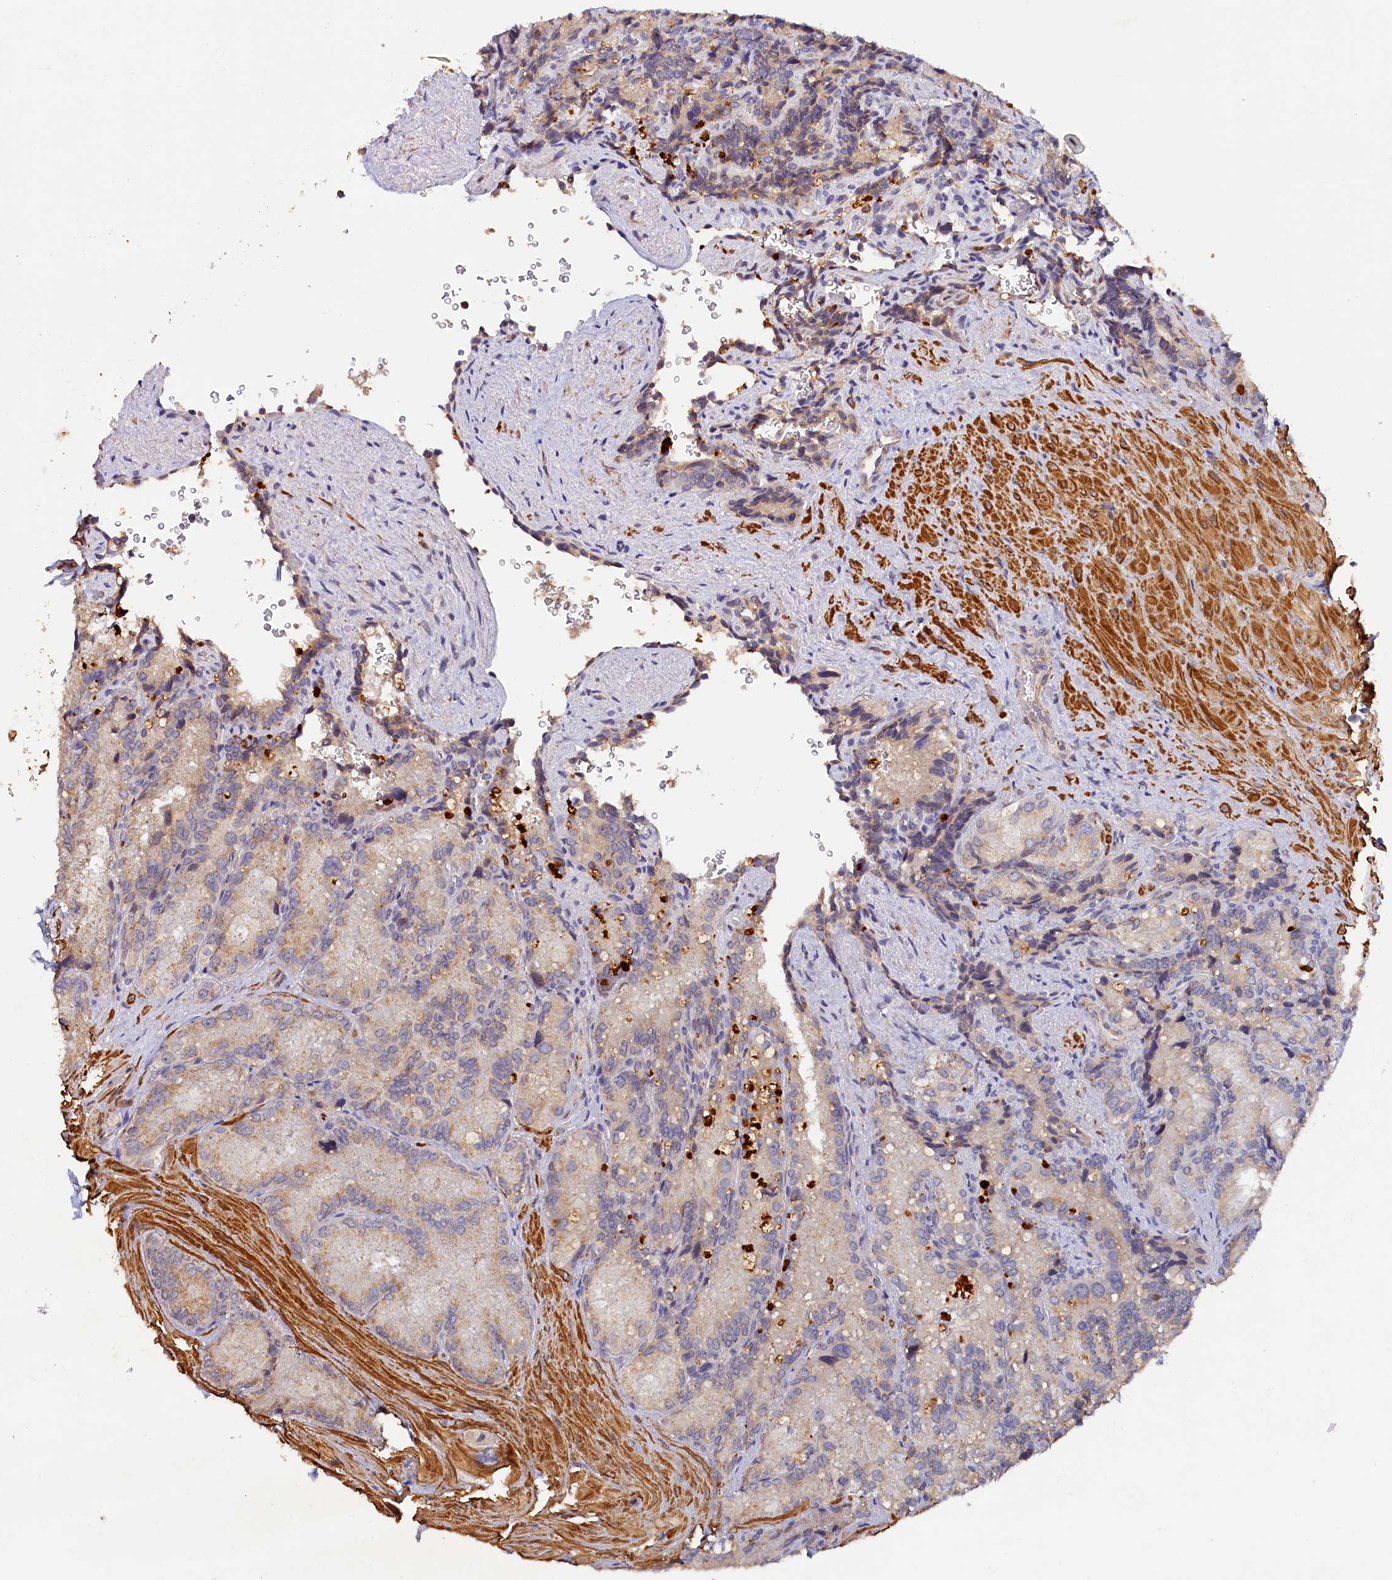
{"staining": {"intensity": "moderate", "quantity": "25%-75%", "location": "cytoplasmic/membranous"}, "tissue": "seminal vesicle", "cell_type": "Glandular cells", "image_type": "normal", "snomed": [{"axis": "morphology", "description": "Normal tissue, NOS"}, {"axis": "topography", "description": "Seminal veicle"}], "caption": "The photomicrograph exhibits staining of normal seminal vesicle, revealing moderate cytoplasmic/membranous protein positivity (brown color) within glandular cells. The protein is shown in brown color, while the nuclei are stained blue.", "gene": "TANGO6", "patient": {"sex": "male", "age": 62}}